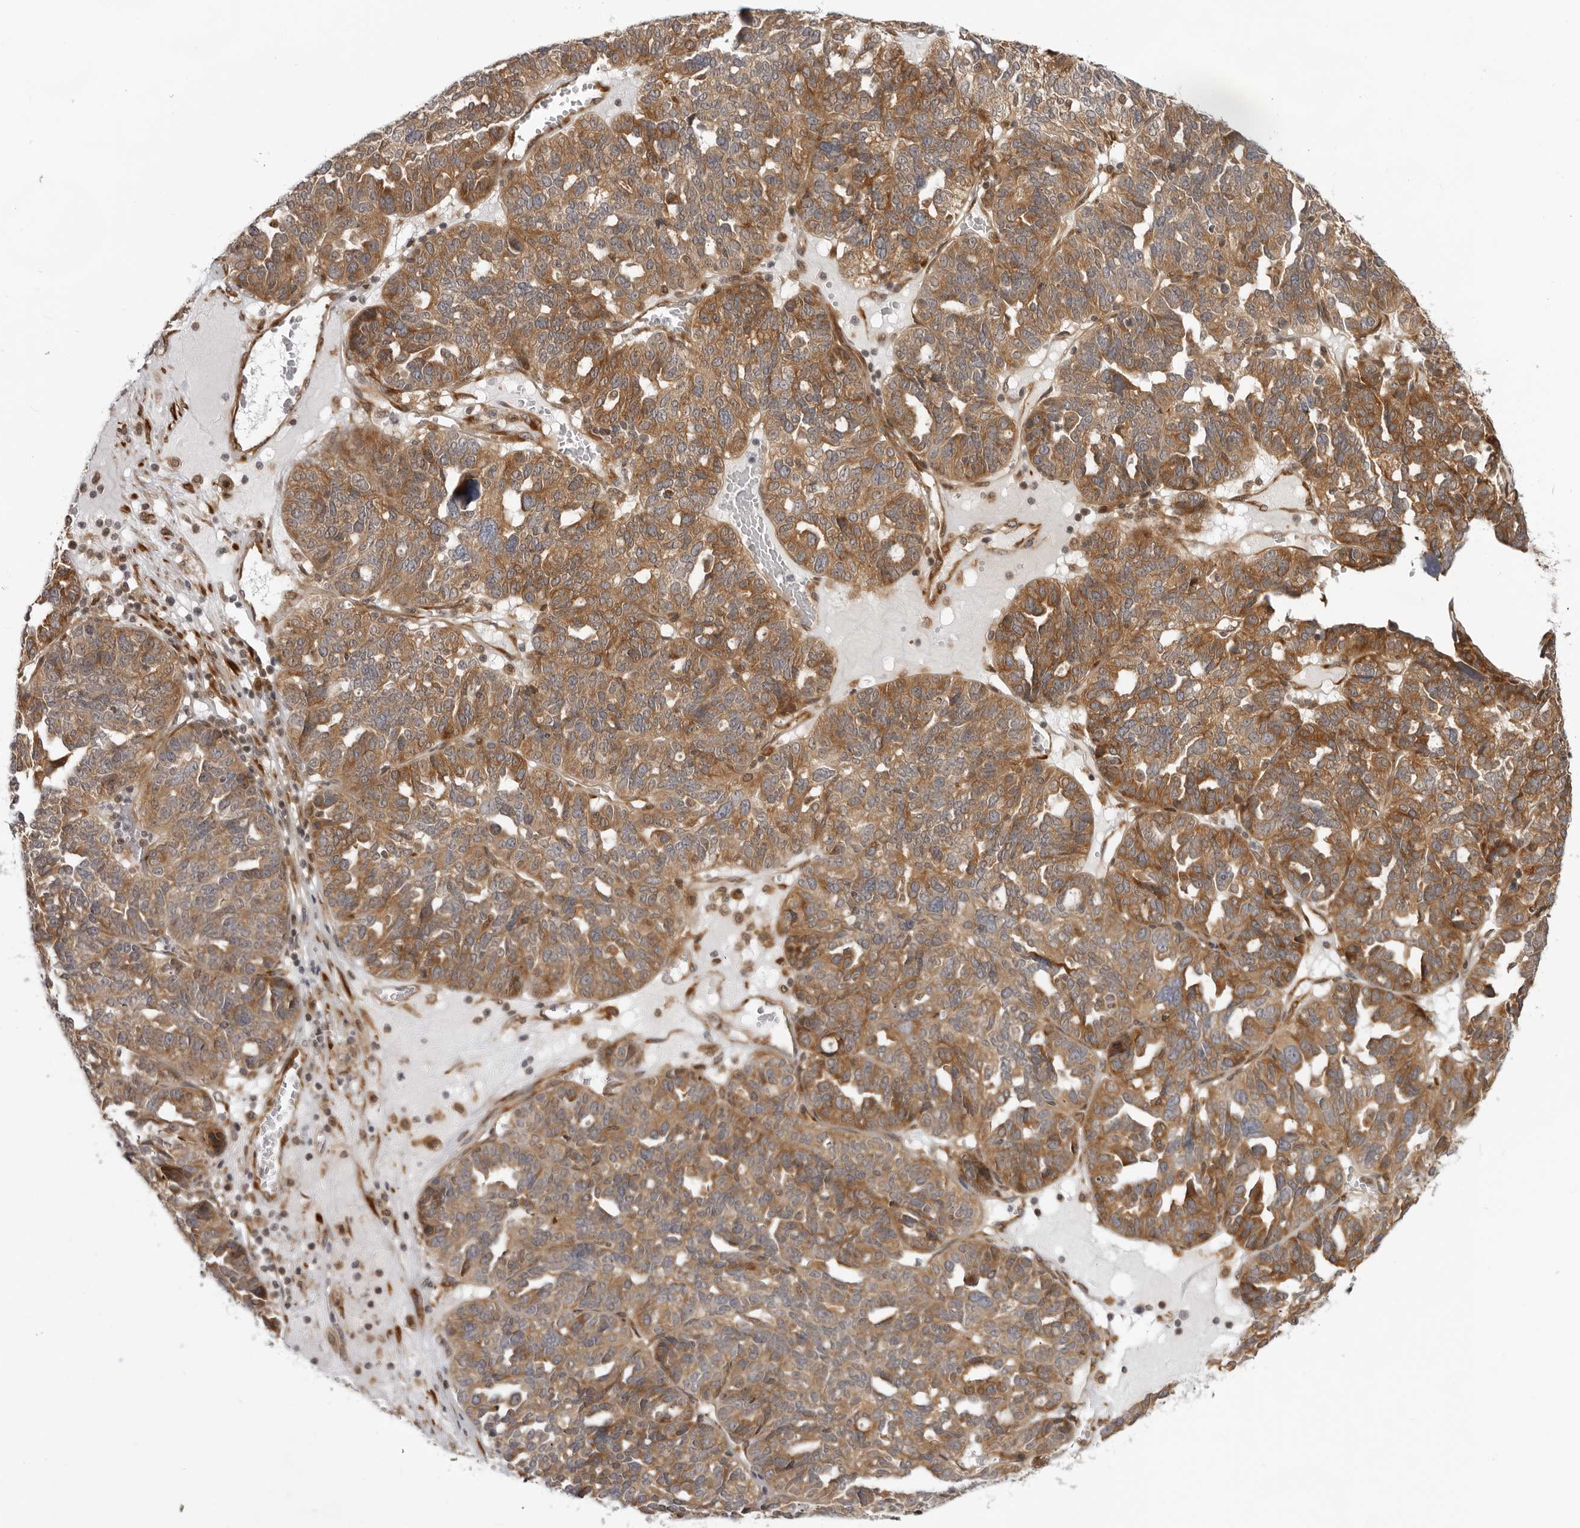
{"staining": {"intensity": "moderate", "quantity": ">75%", "location": "cytoplasmic/membranous"}, "tissue": "ovarian cancer", "cell_type": "Tumor cells", "image_type": "cancer", "snomed": [{"axis": "morphology", "description": "Cystadenocarcinoma, serous, NOS"}, {"axis": "topography", "description": "Ovary"}], "caption": "This is an image of IHC staining of ovarian serous cystadenocarcinoma, which shows moderate positivity in the cytoplasmic/membranous of tumor cells.", "gene": "SRGAP2", "patient": {"sex": "female", "age": 59}}